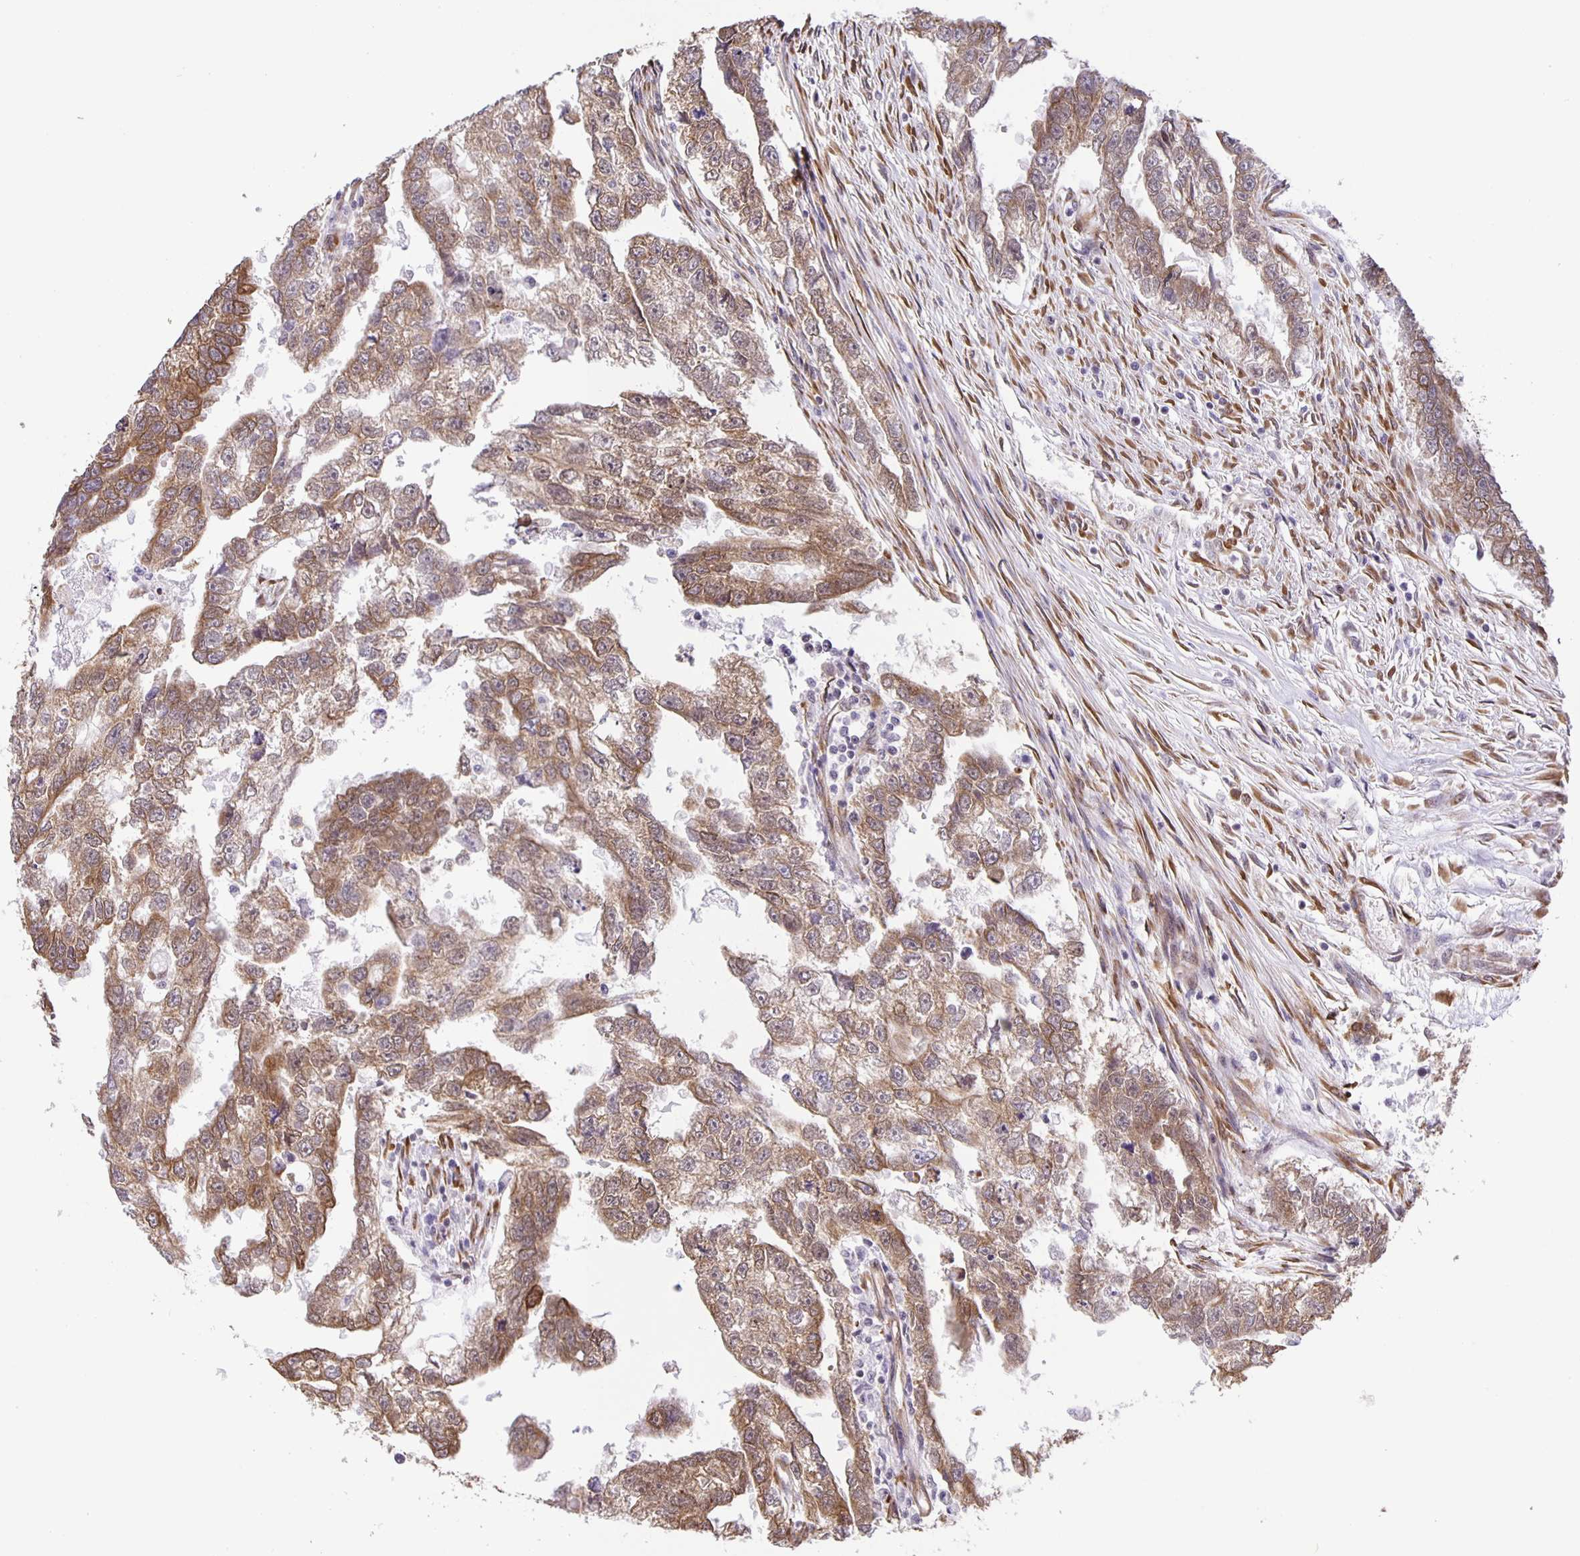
{"staining": {"intensity": "moderate", "quantity": ">75%", "location": "cytoplasmic/membranous,nuclear"}, "tissue": "testis cancer", "cell_type": "Tumor cells", "image_type": "cancer", "snomed": [{"axis": "morphology", "description": "Carcinoma, Embryonal, NOS"}, {"axis": "morphology", "description": "Teratoma, malignant, NOS"}, {"axis": "topography", "description": "Testis"}], "caption": "Immunohistochemical staining of testis cancer (embryonal carcinoma) shows moderate cytoplasmic/membranous and nuclear protein staining in approximately >75% of tumor cells. (DAB (3,3'-diaminobenzidine) IHC, brown staining for protein, blue staining for nuclei).", "gene": "ZRANB2", "patient": {"sex": "male", "age": 44}}